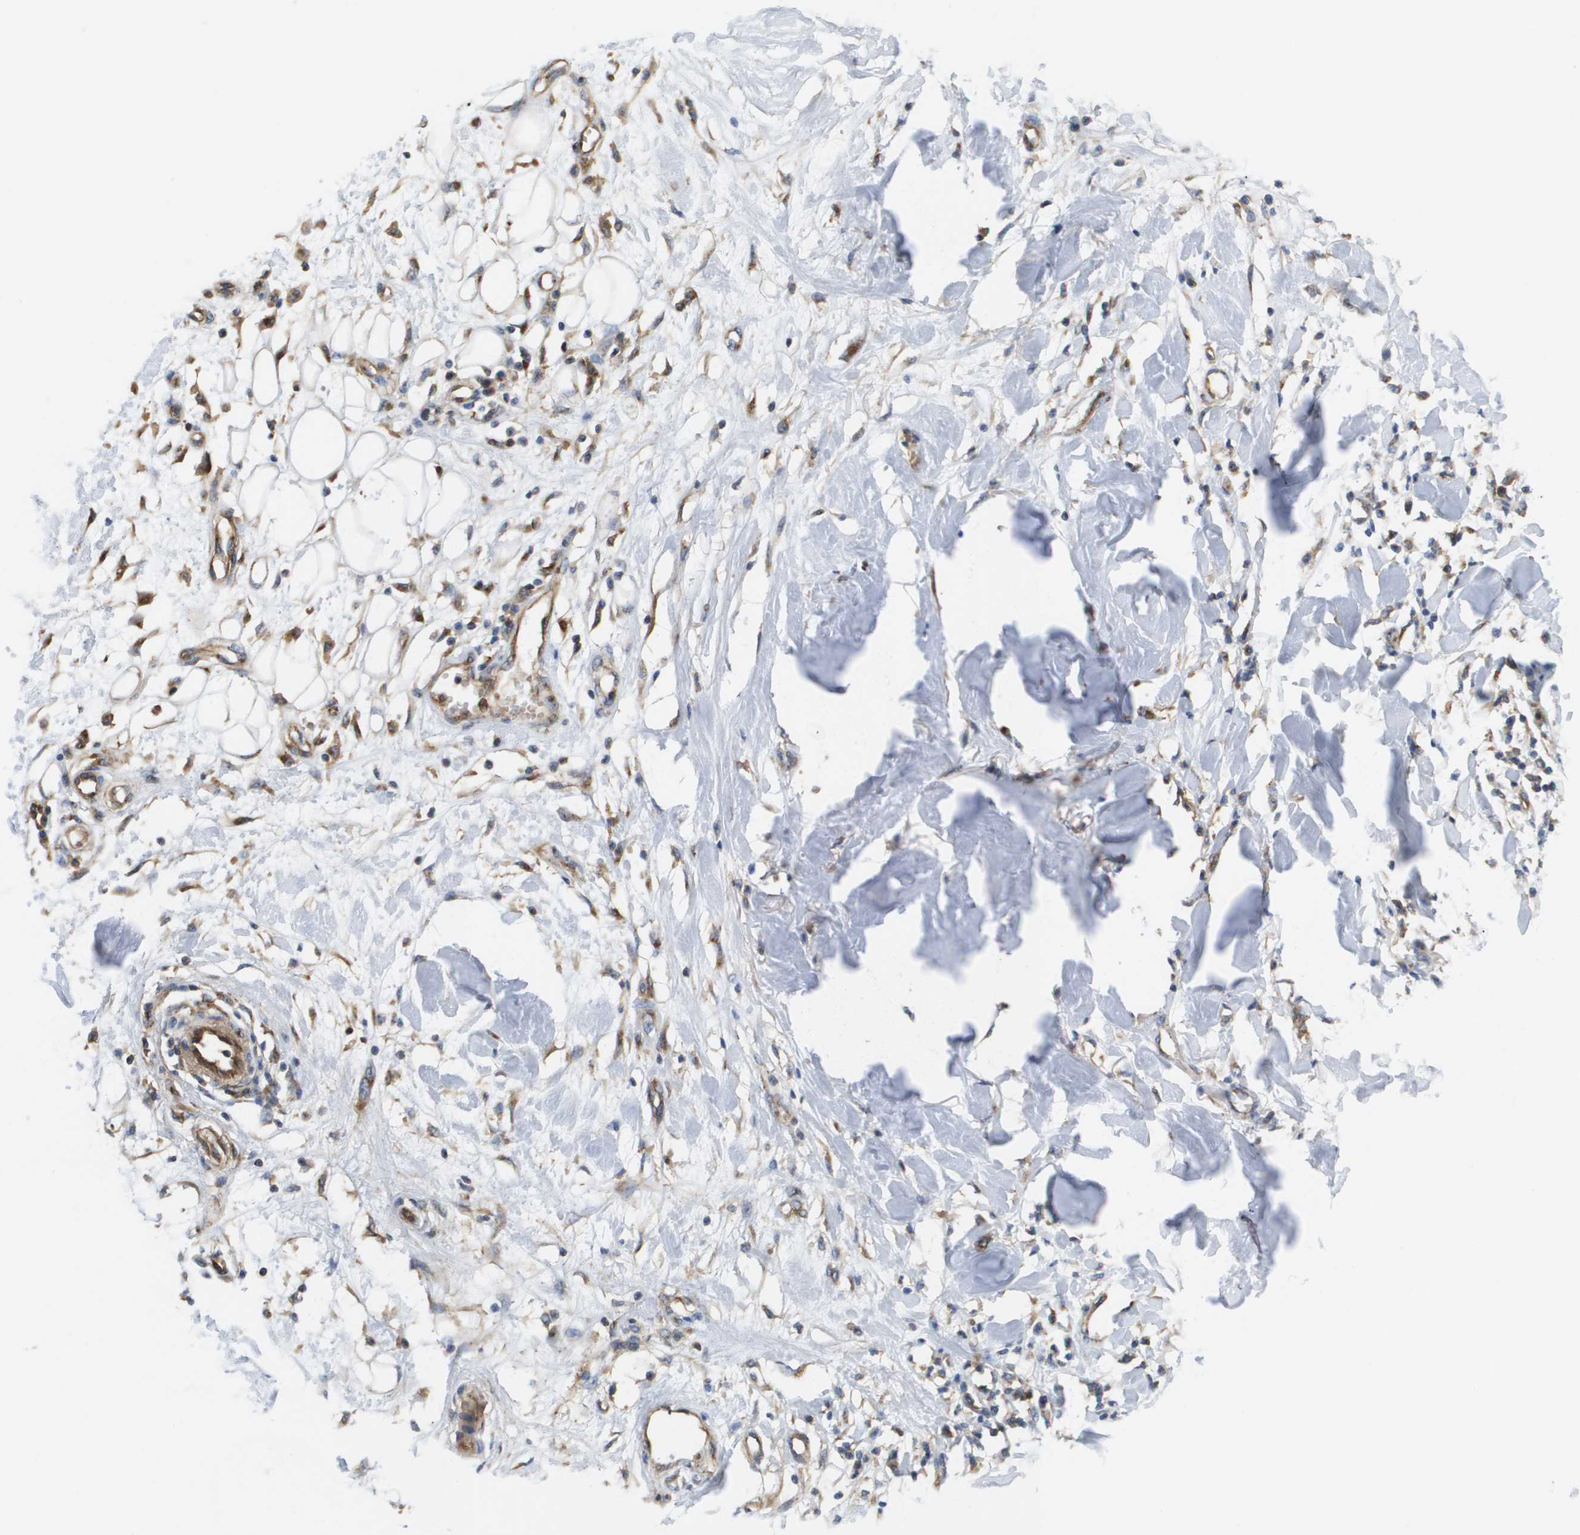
{"staining": {"intensity": "moderate", "quantity": ">75%", "location": "cytoplasmic/membranous"}, "tissue": "adipose tissue", "cell_type": "Adipocytes", "image_type": "normal", "snomed": [{"axis": "morphology", "description": "Normal tissue, NOS"}, {"axis": "morphology", "description": "Squamous cell carcinoma, NOS"}, {"axis": "topography", "description": "Skin"}, {"axis": "topography", "description": "Peripheral nerve tissue"}], "caption": "The image exhibits a brown stain indicating the presence of a protein in the cytoplasmic/membranous of adipocytes in adipose tissue. (DAB = brown stain, brightfield microscopy at high magnification).", "gene": "BST2", "patient": {"sex": "male", "age": 83}}